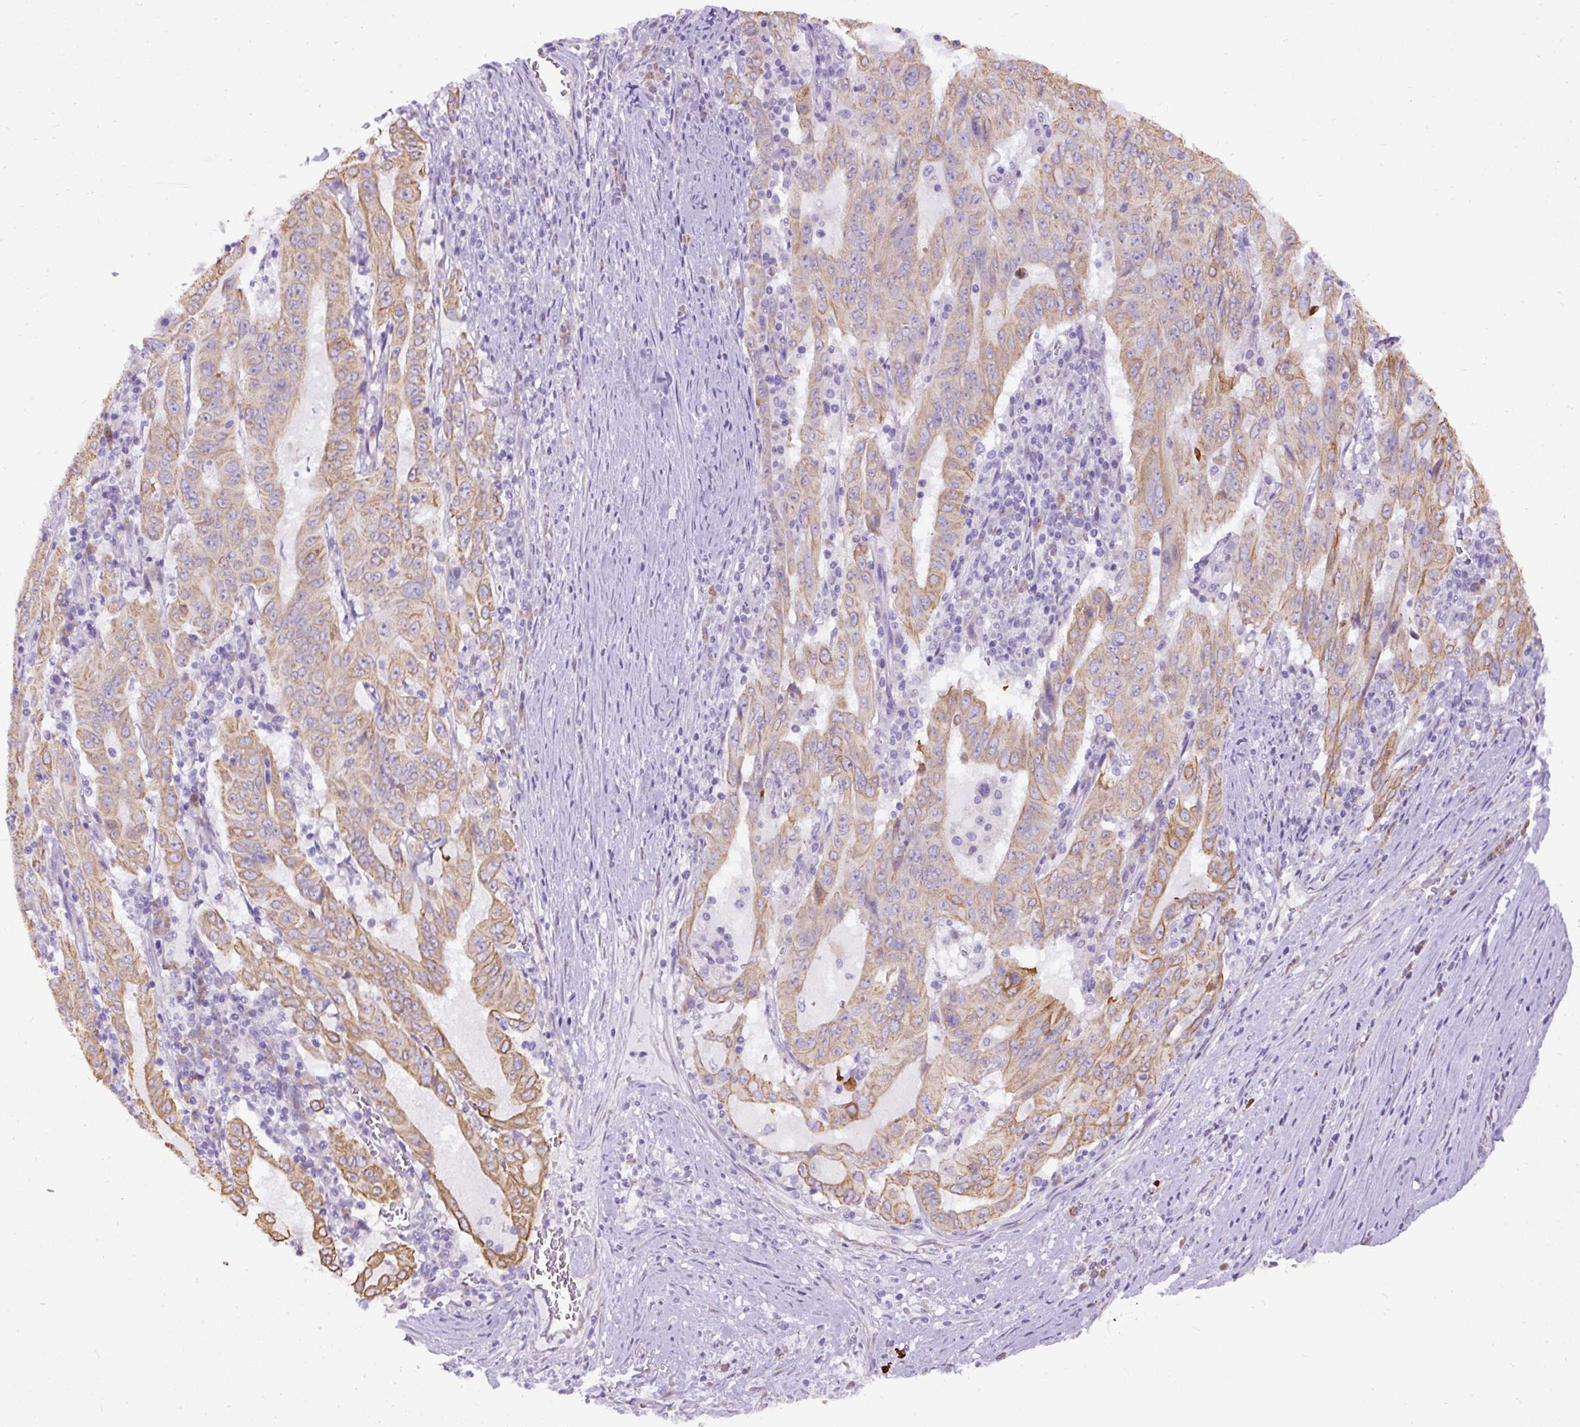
{"staining": {"intensity": "moderate", "quantity": ">75%", "location": "cytoplasmic/membranous"}, "tissue": "pancreatic cancer", "cell_type": "Tumor cells", "image_type": "cancer", "snomed": [{"axis": "morphology", "description": "Adenocarcinoma, NOS"}, {"axis": "topography", "description": "Pancreas"}], "caption": "Protein expression analysis of human pancreatic adenocarcinoma reveals moderate cytoplasmic/membranous staining in about >75% of tumor cells.", "gene": "FAM149A", "patient": {"sex": "male", "age": 63}}